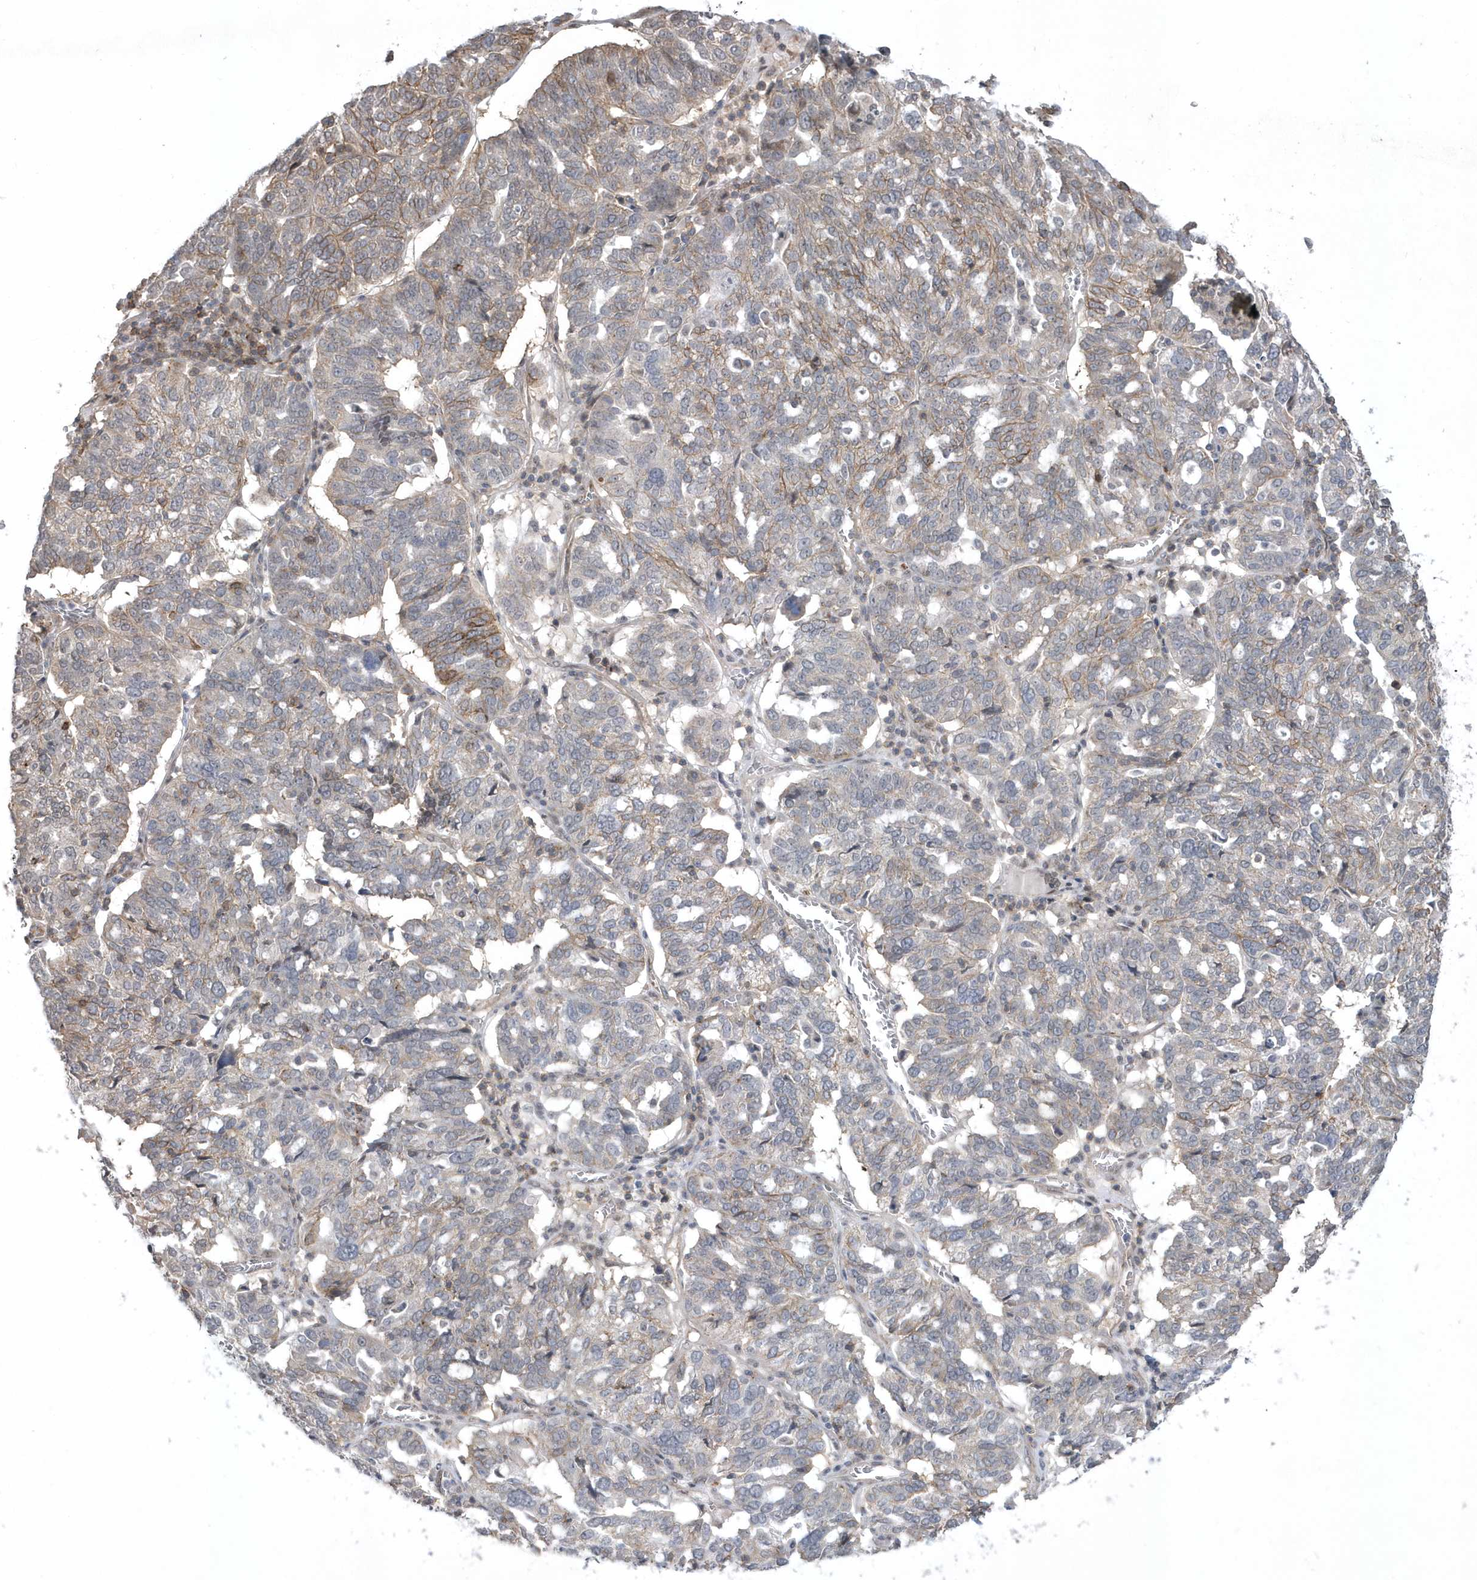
{"staining": {"intensity": "moderate", "quantity": "25%-75%", "location": "cytoplasmic/membranous"}, "tissue": "ovarian cancer", "cell_type": "Tumor cells", "image_type": "cancer", "snomed": [{"axis": "morphology", "description": "Cystadenocarcinoma, serous, NOS"}, {"axis": "topography", "description": "Ovary"}], "caption": "Tumor cells show medium levels of moderate cytoplasmic/membranous expression in about 25%-75% of cells in ovarian serous cystadenocarcinoma.", "gene": "CRIP3", "patient": {"sex": "female", "age": 59}}